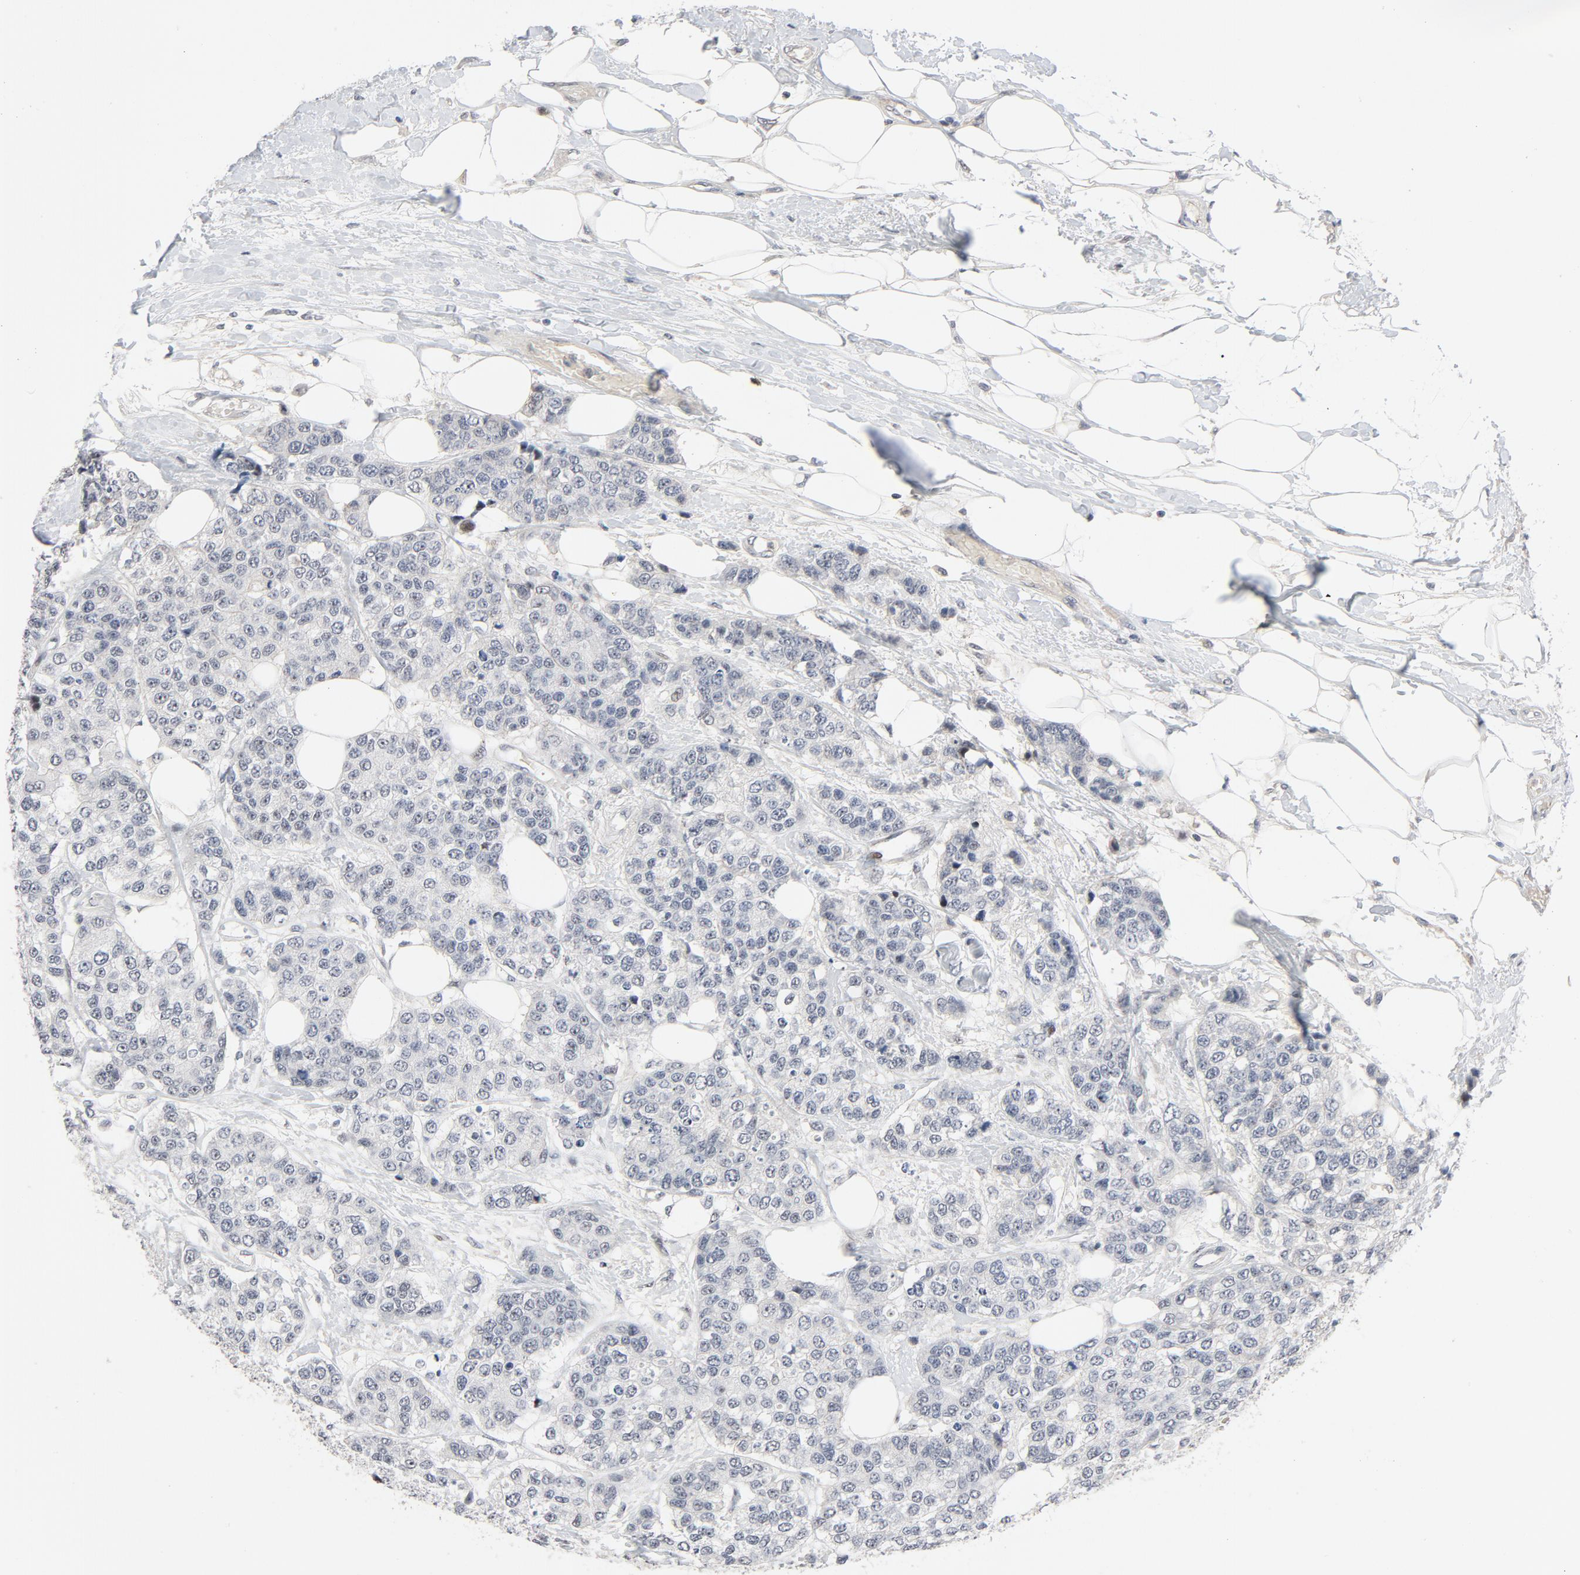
{"staining": {"intensity": "negative", "quantity": "none", "location": "none"}, "tissue": "breast cancer", "cell_type": "Tumor cells", "image_type": "cancer", "snomed": [{"axis": "morphology", "description": "Duct carcinoma"}, {"axis": "topography", "description": "Breast"}], "caption": "Immunohistochemistry histopathology image of neoplastic tissue: breast invasive ductal carcinoma stained with DAB displays no significant protein staining in tumor cells.", "gene": "FSCB", "patient": {"sex": "female", "age": 51}}